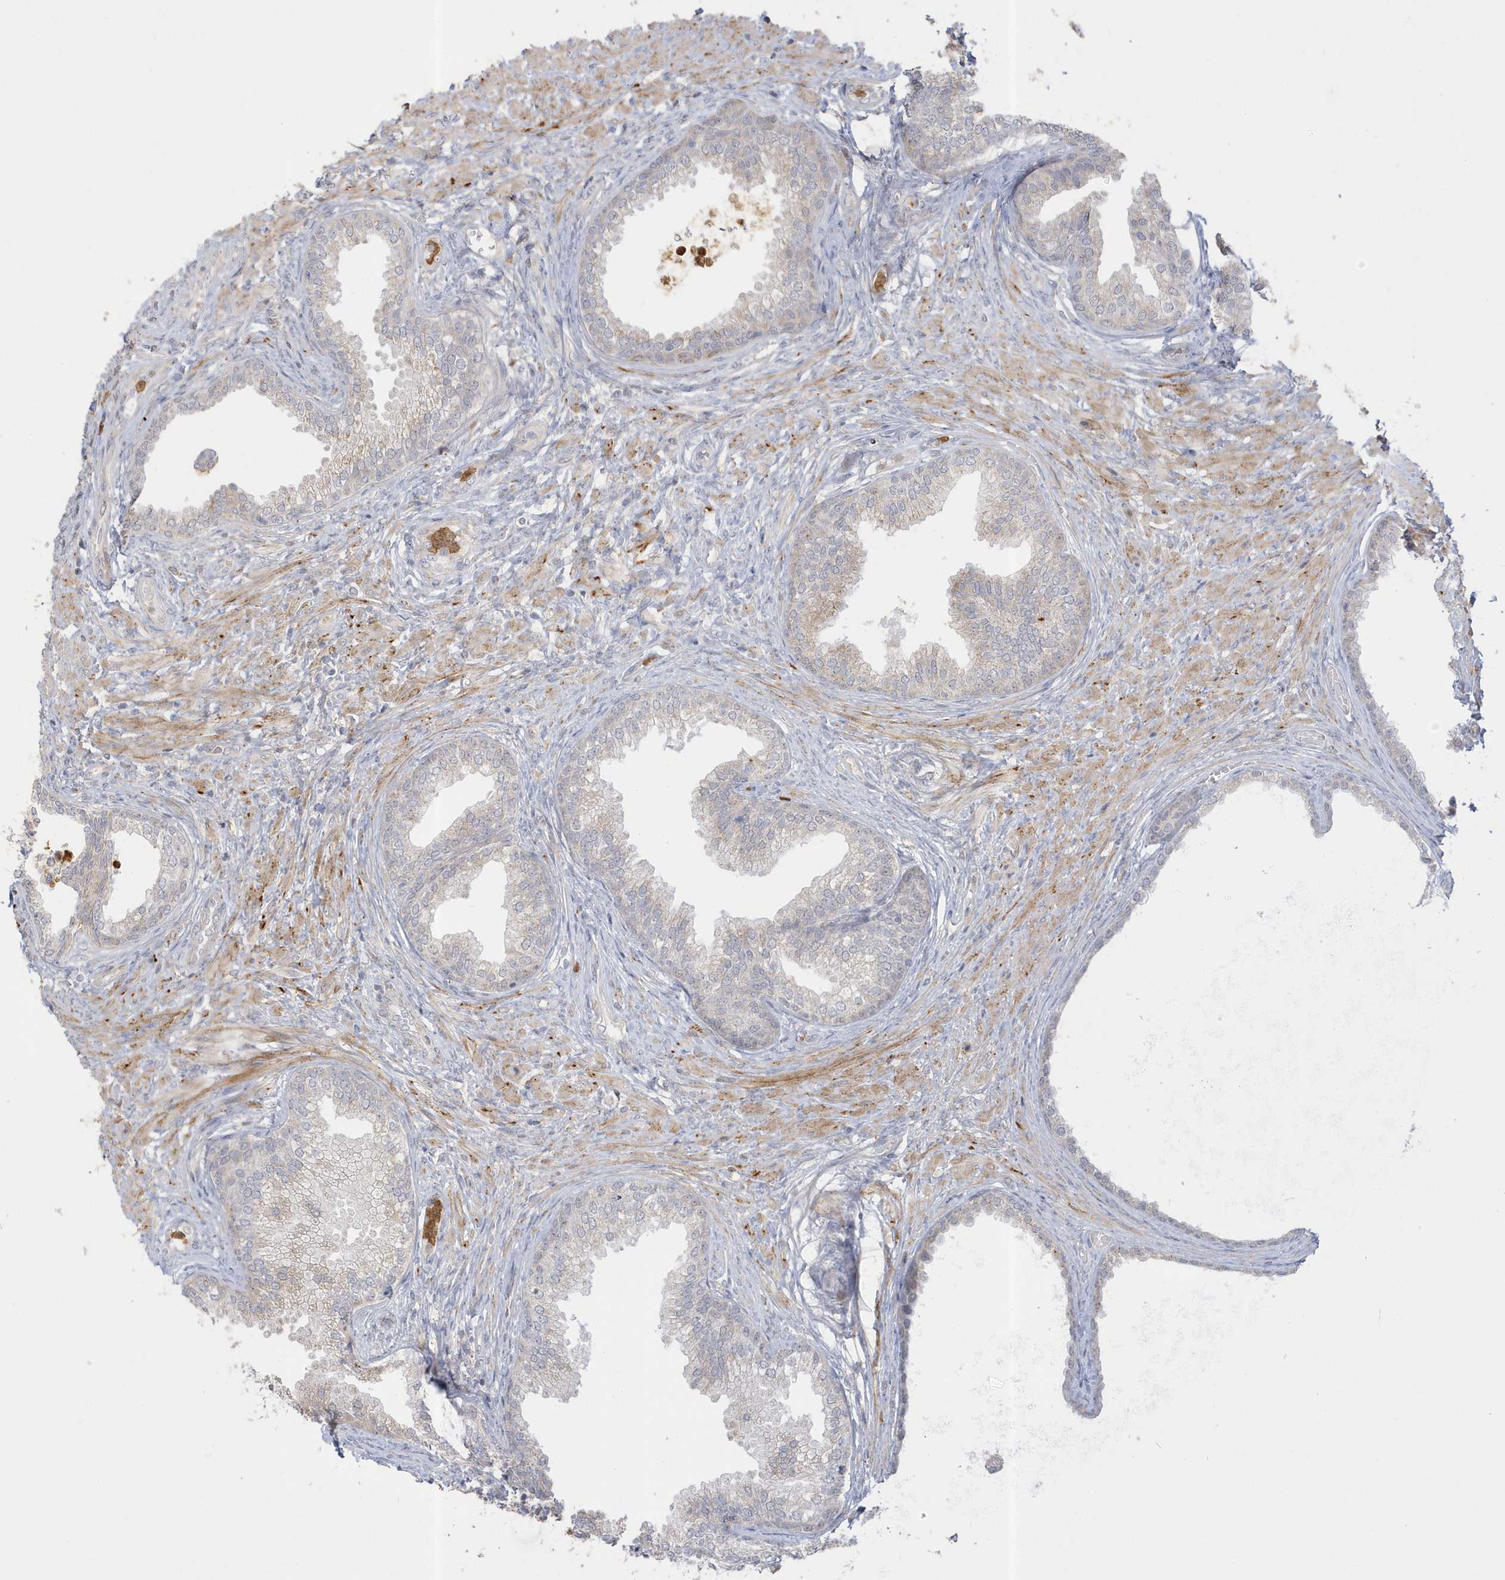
{"staining": {"intensity": "weak", "quantity": "25%-75%", "location": "cytoplasmic/membranous"}, "tissue": "prostate", "cell_type": "Glandular cells", "image_type": "normal", "snomed": [{"axis": "morphology", "description": "Normal tissue, NOS"}, {"axis": "topography", "description": "Prostate"}], "caption": "Glandular cells display low levels of weak cytoplasmic/membranous staining in approximately 25%-75% of cells in unremarkable prostate.", "gene": "NAF1", "patient": {"sex": "male", "age": 76}}